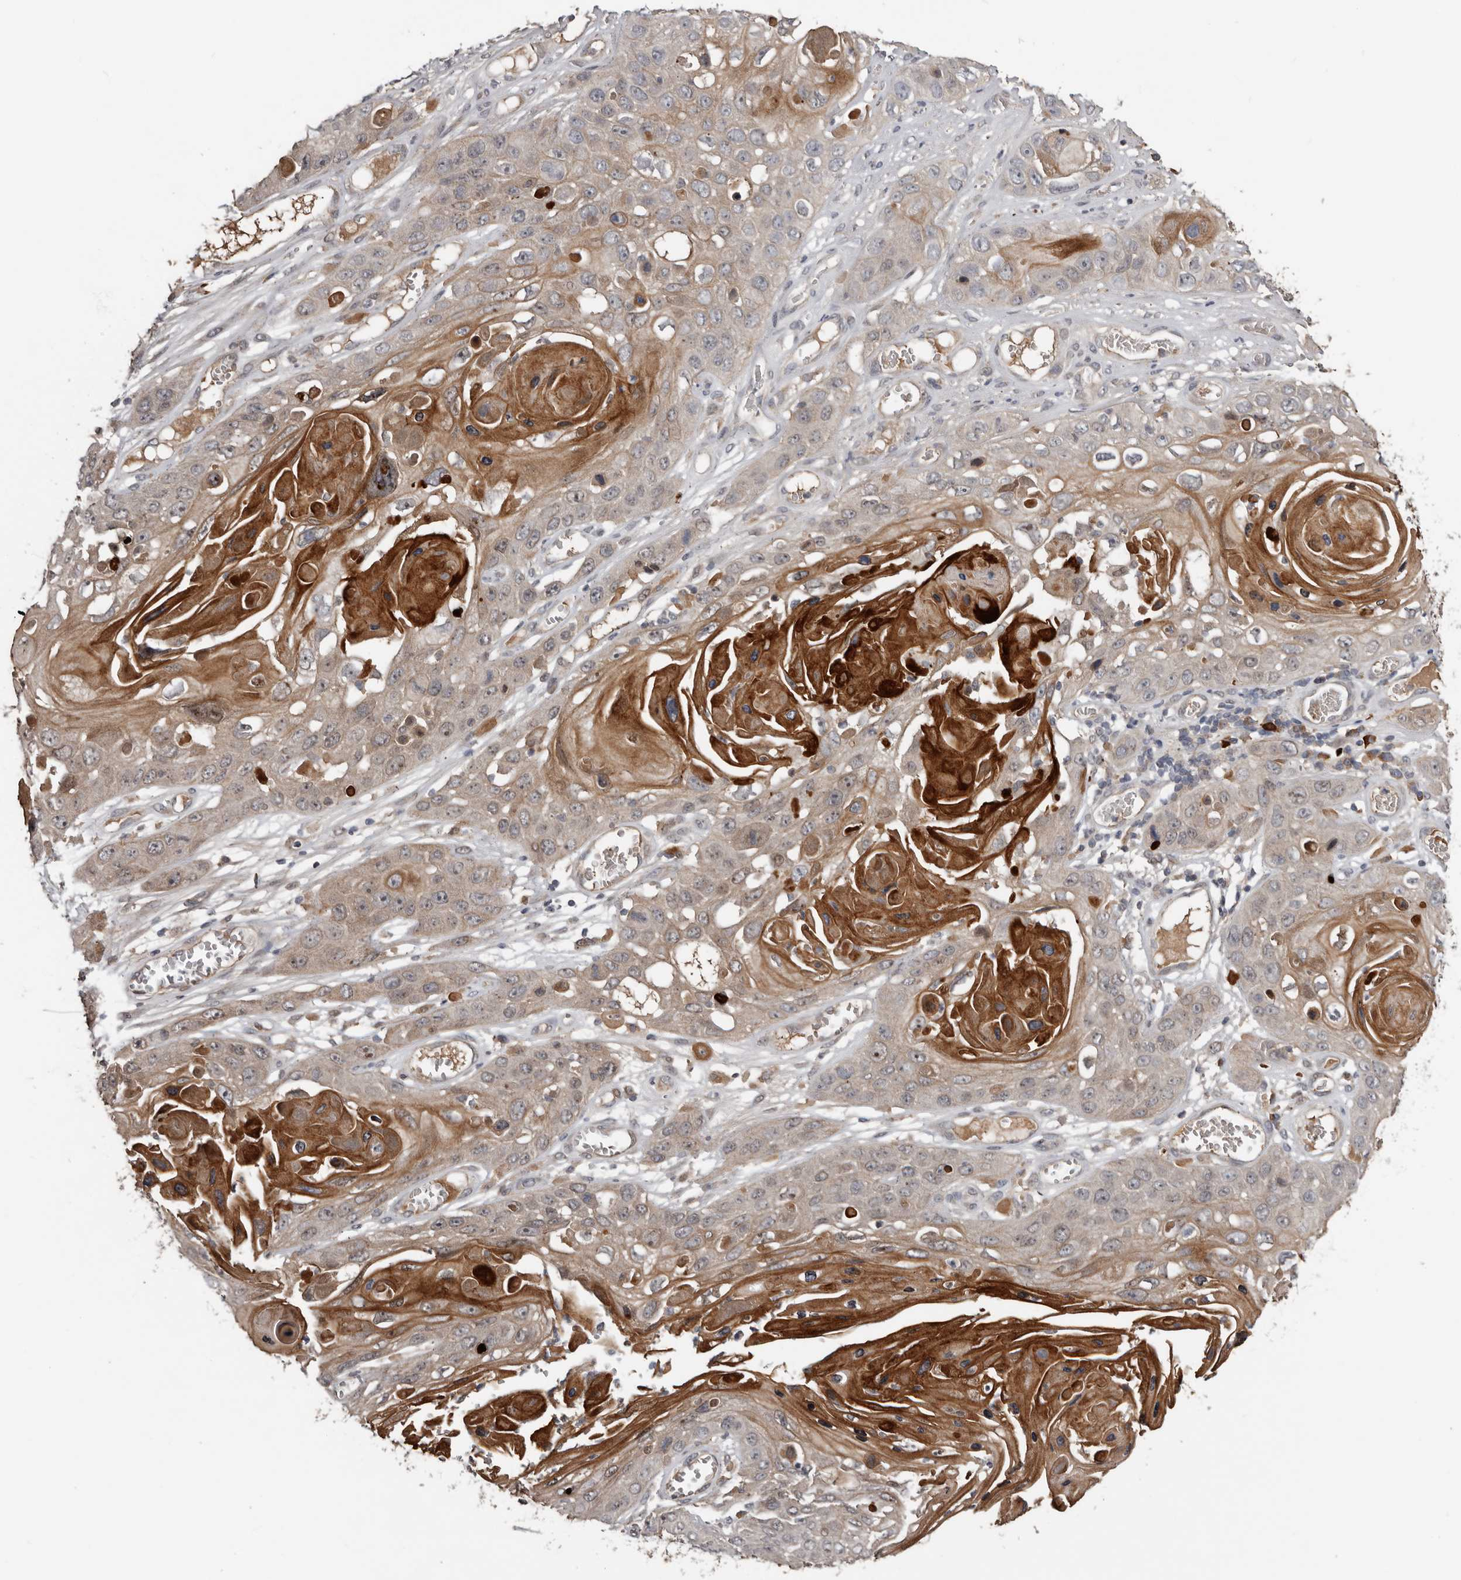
{"staining": {"intensity": "moderate", "quantity": "25%-75%", "location": "cytoplasmic/membranous"}, "tissue": "skin cancer", "cell_type": "Tumor cells", "image_type": "cancer", "snomed": [{"axis": "morphology", "description": "Squamous cell carcinoma, NOS"}, {"axis": "topography", "description": "Skin"}], "caption": "Skin cancer stained for a protein shows moderate cytoplasmic/membranous positivity in tumor cells.", "gene": "NMUR1", "patient": {"sex": "male", "age": 55}}